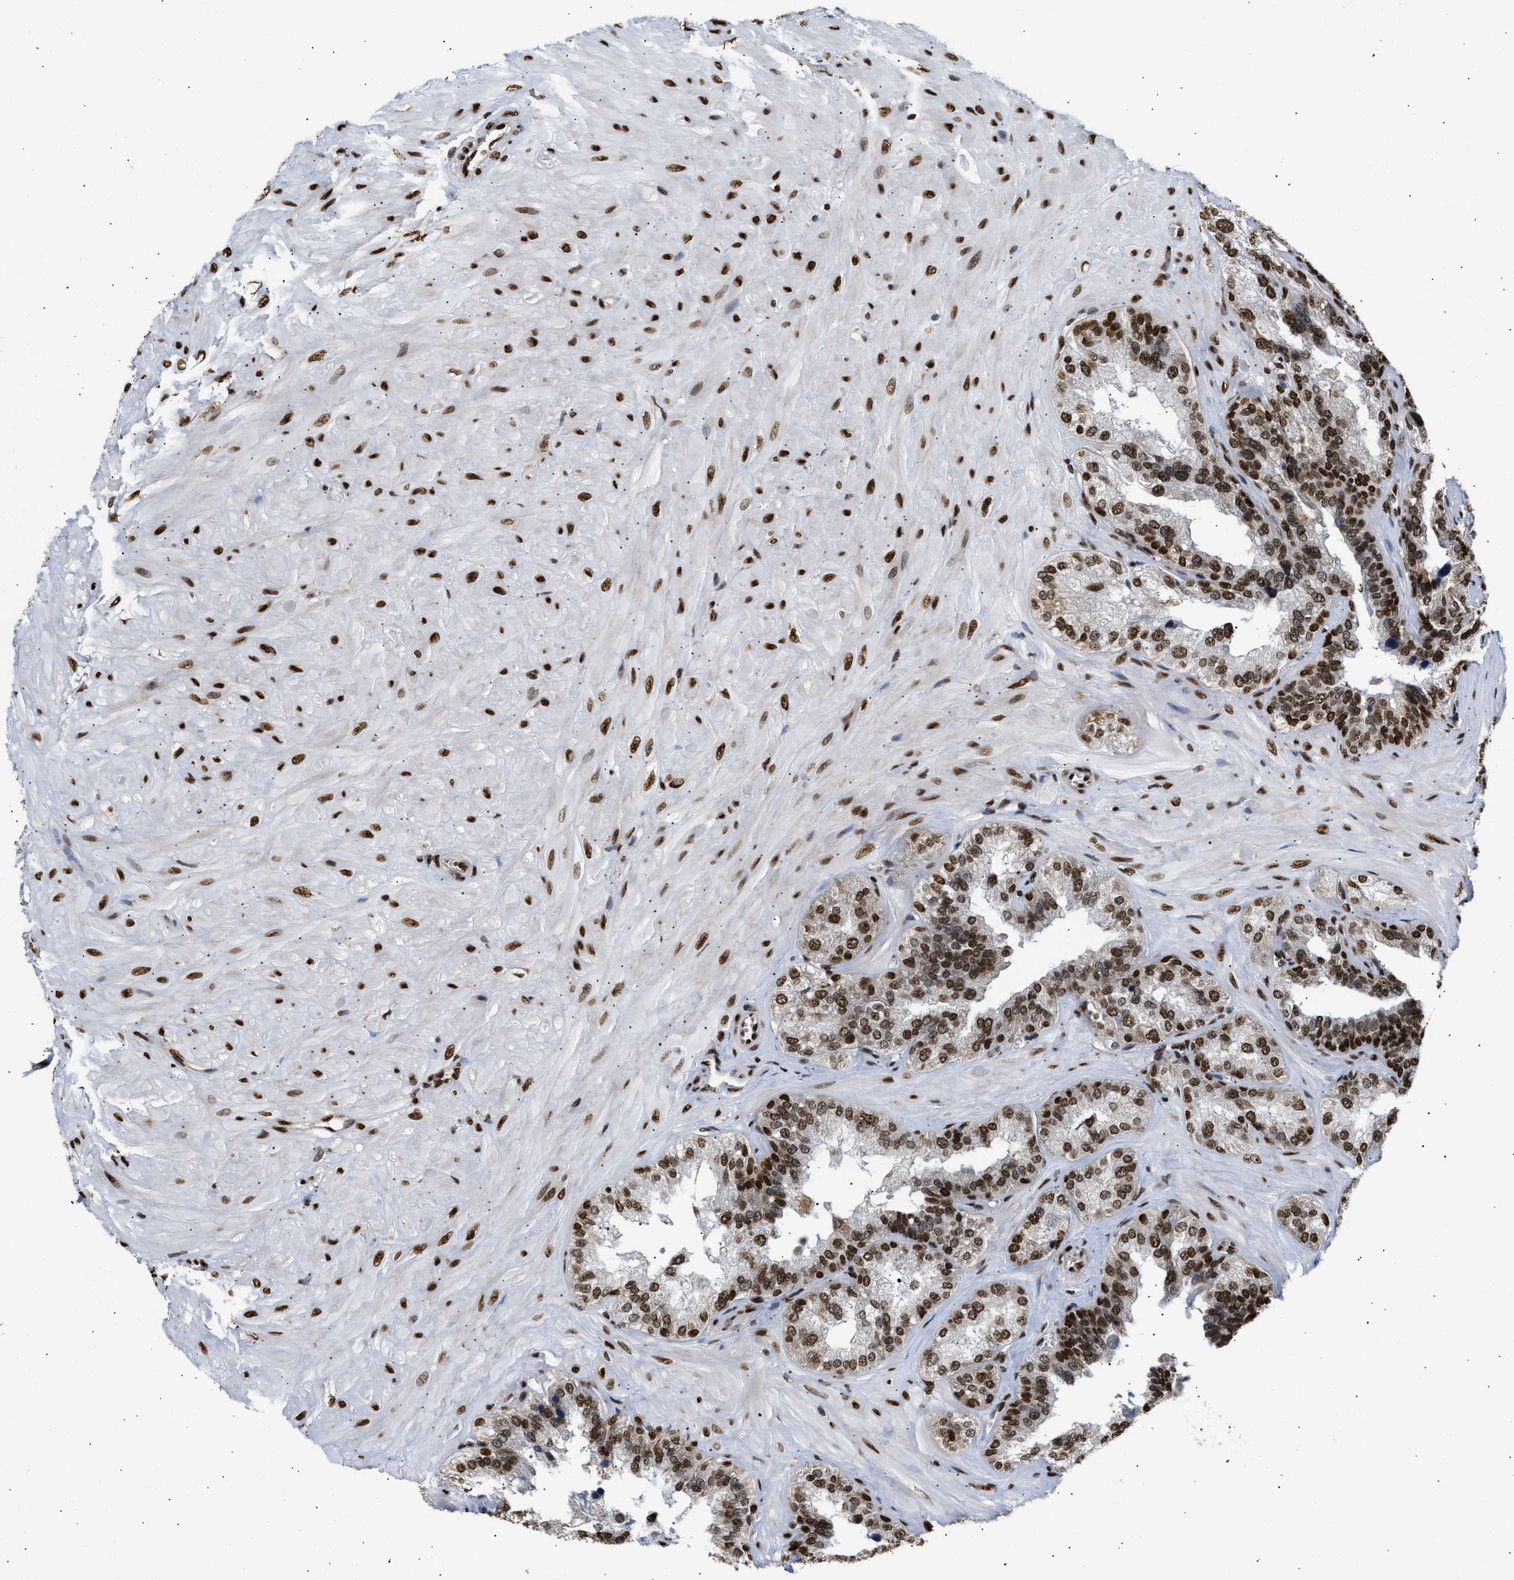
{"staining": {"intensity": "strong", "quantity": ">75%", "location": "nuclear"}, "tissue": "seminal vesicle", "cell_type": "Glandular cells", "image_type": "normal", "snomed": [{"axis": "morphology", "description": "Normal tissue, NOS"}, {"axis": "topography", "description": "Prostate"}, {"axis": "topography", "description": "Seminal veicle"}], "caption": "Protein staining shows strong nuclear expression in about >75% of glandular cells in normal seminal vesicle.", "gene": "PSIP1", "patient": {"sex": "male", "age": 51}}